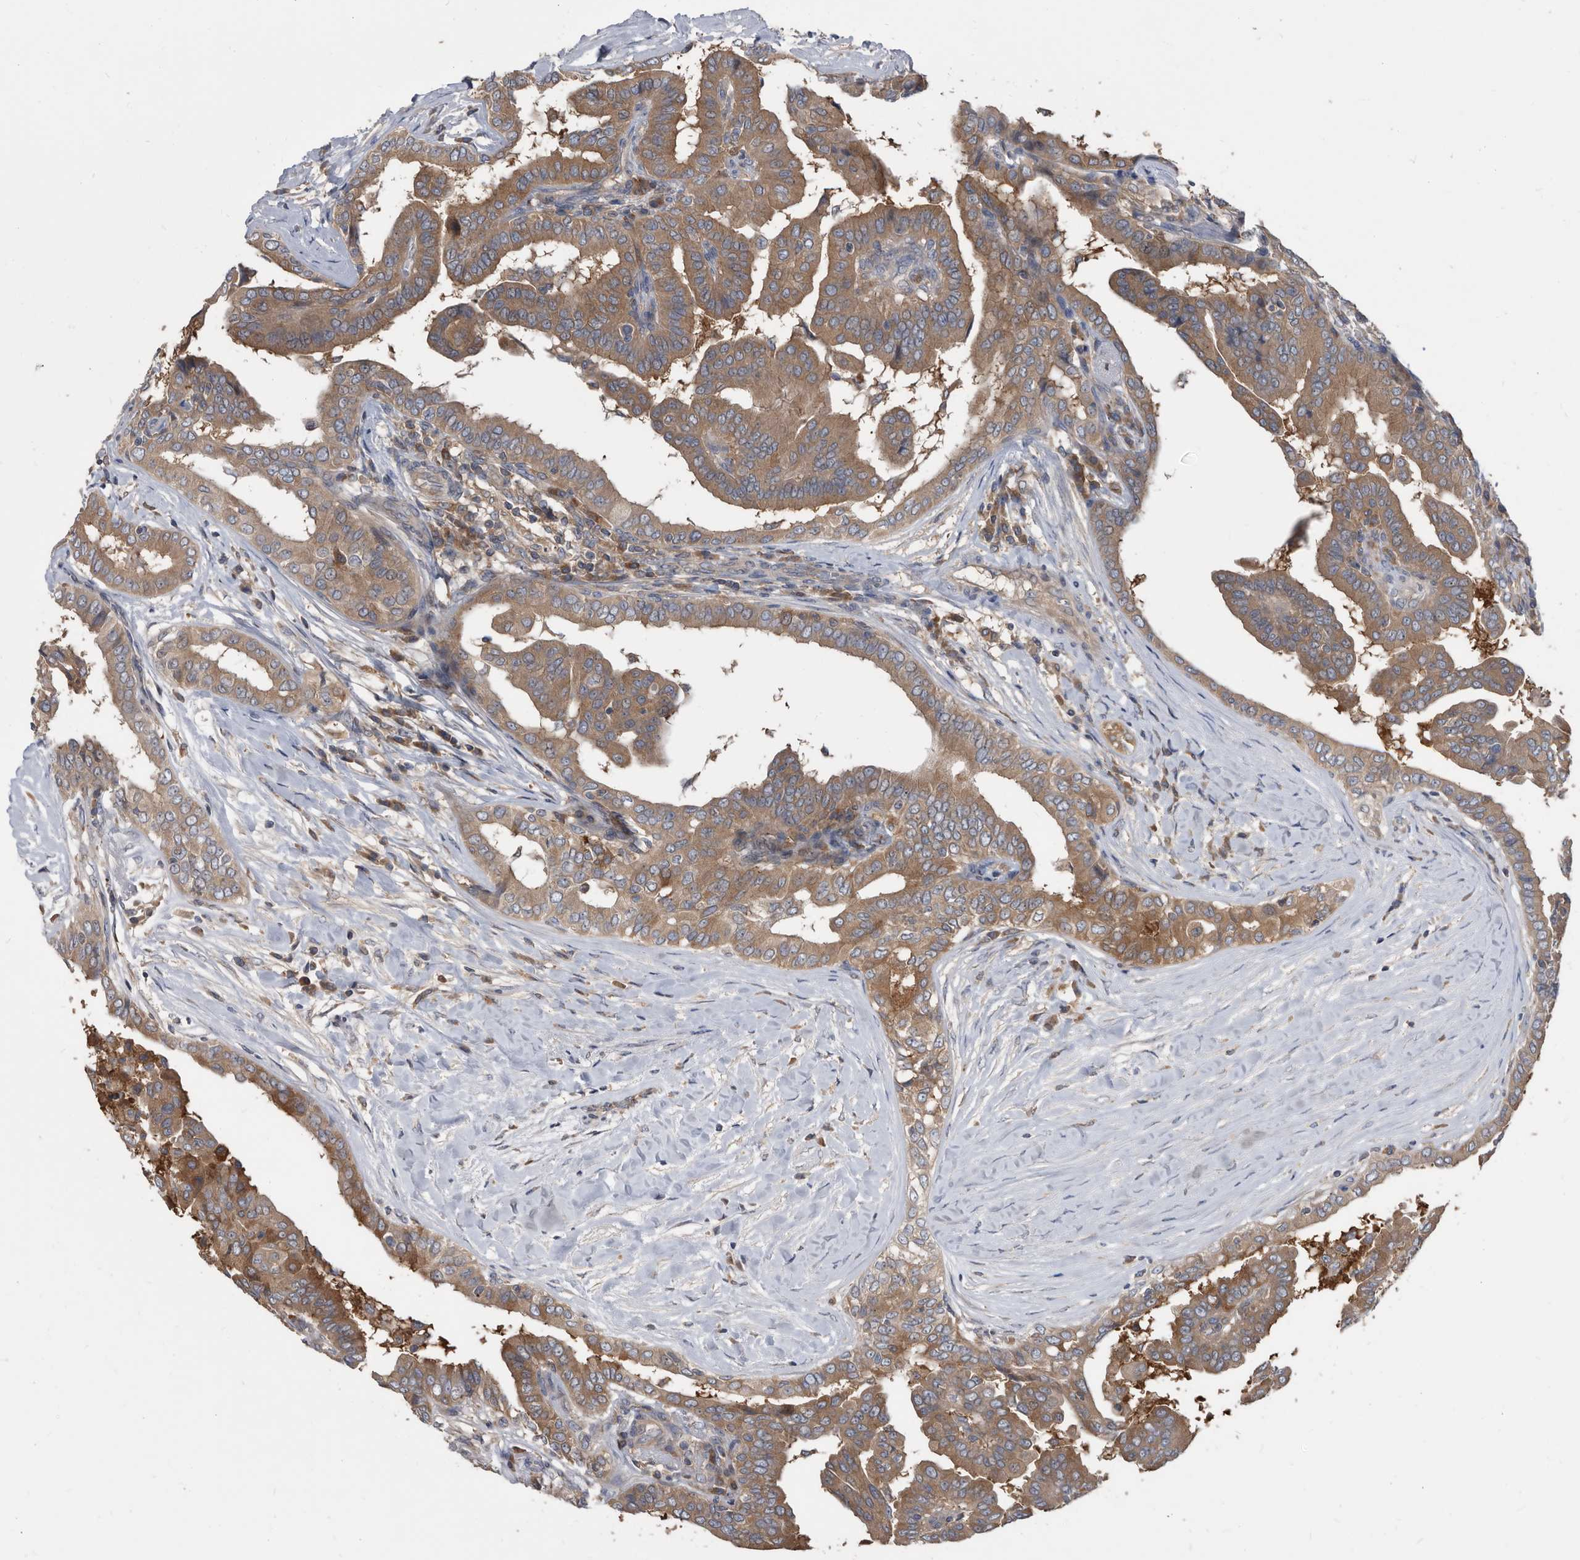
{"staining": {"intensity": "moderate", "quantity": ">75%", "location": "cytoplasmic/membranous"}, "tissue": "thyroid cancer", "cell_type": "Tumor cells", "image_type": "cancer", "snomed": [{"axis": "morphology", "description": "Papillary adenocarcinoma, NOS"}, {"axis": "topography", "description": "Thyroid gland"}], "caption": "A brown stain highlights moderate cytoplasmic/membranous staining of a protein in papillary adenocarcinoma (thyroid) tumor cells. Nuclei are stained in blue.", "gene": "APEH", "patient": {"sex": "male", "age": 33}}